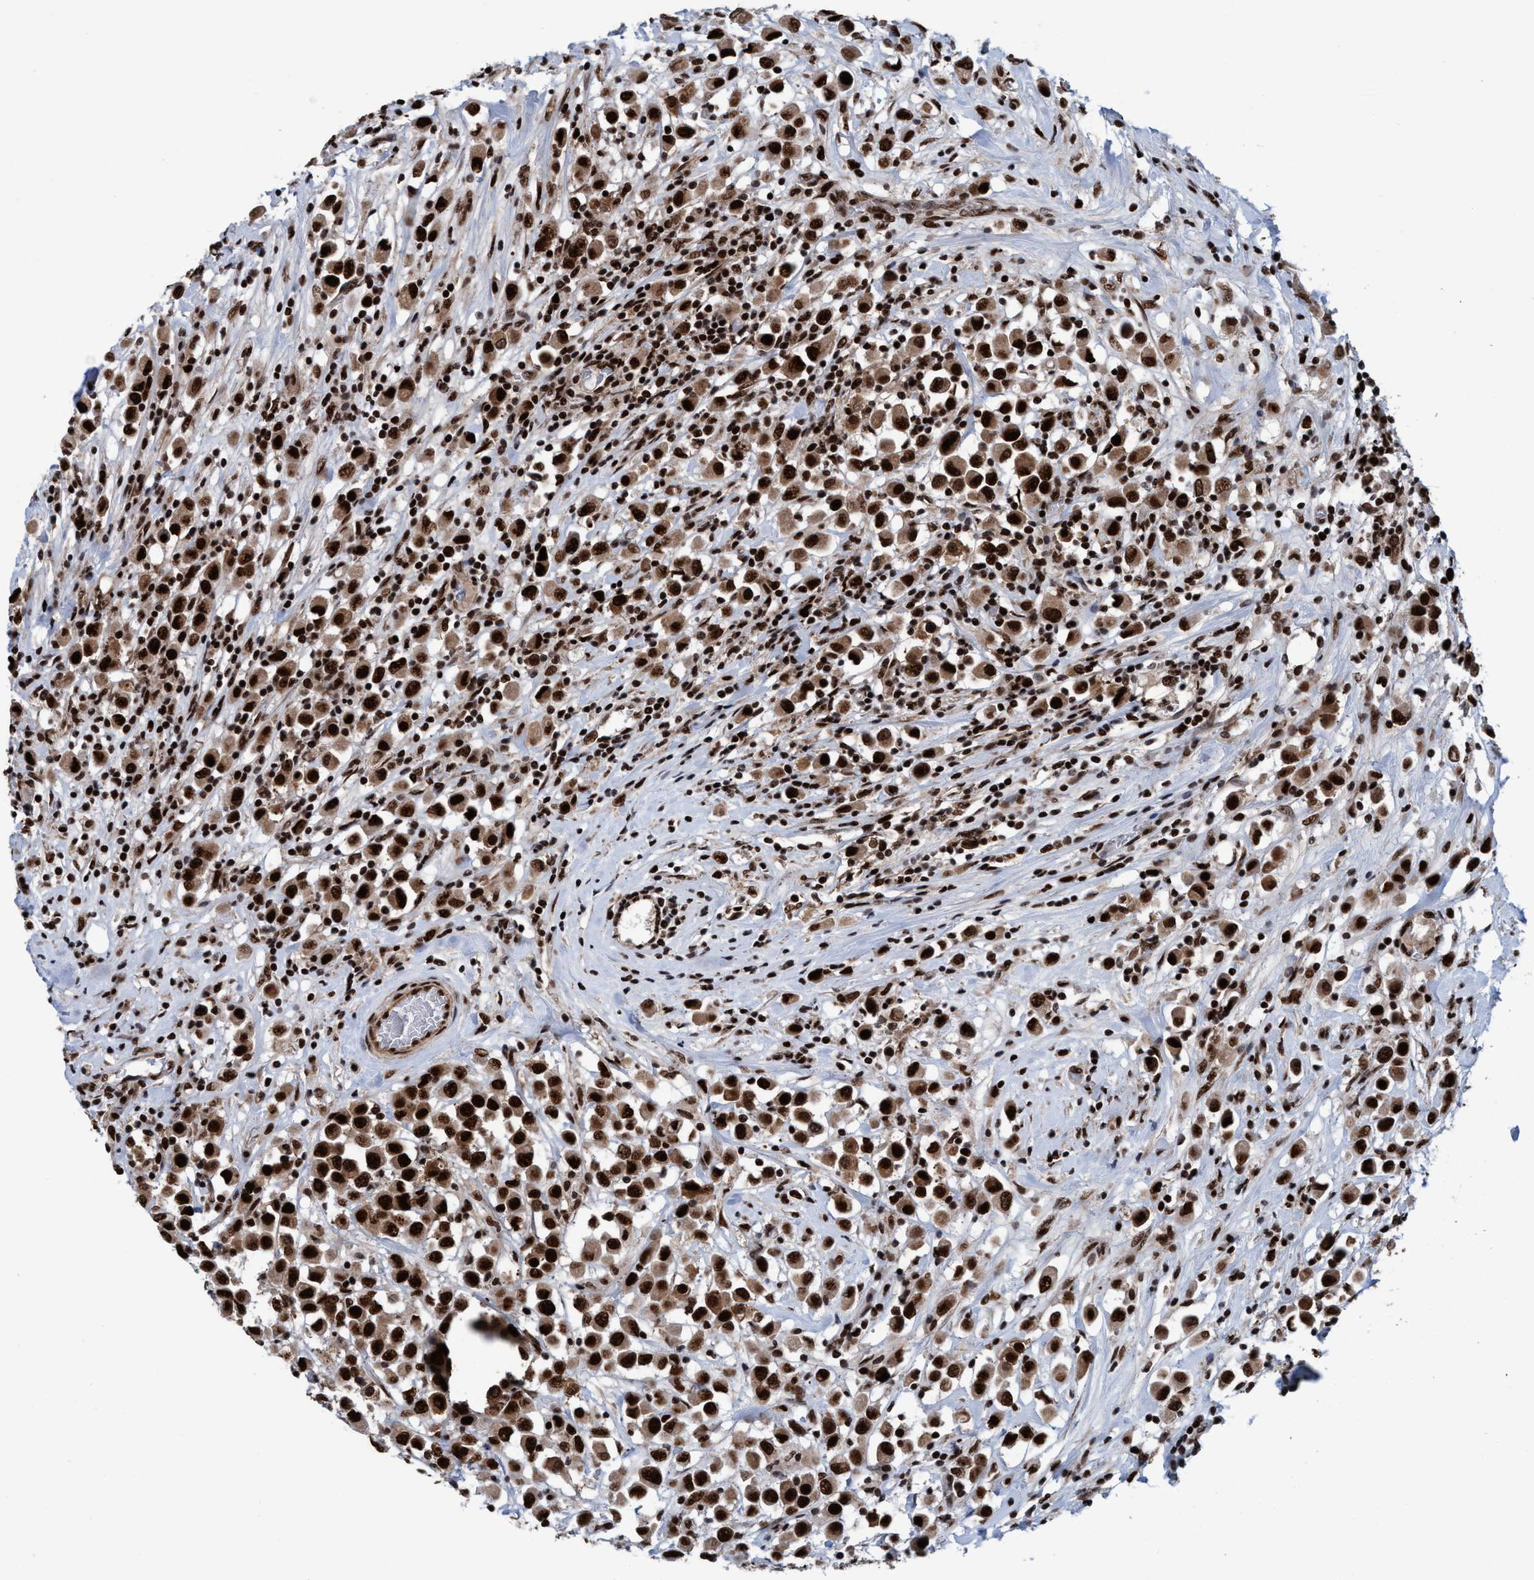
{"staining": {"intensity": "strong", "quantity": ">75%", "location": "cytoplasmic/membranous,nuclear"}, "tissue": "breast cancer", "cell_type": "Tumor cells", "image_type": "cancer", "snomed": [{"axis": "morphology", "description": "Duct carcinoma"}, {"axis": "topography", "description": "Breast"}], "caption": "Human breast cancer stained with a brown dye shows strong cytoplasmic/membranous and nuclear positive staining in approximately >75% of tumor cells.", "gene": "TOPBP1", "patient": {"sex": "female", "age": 61}}